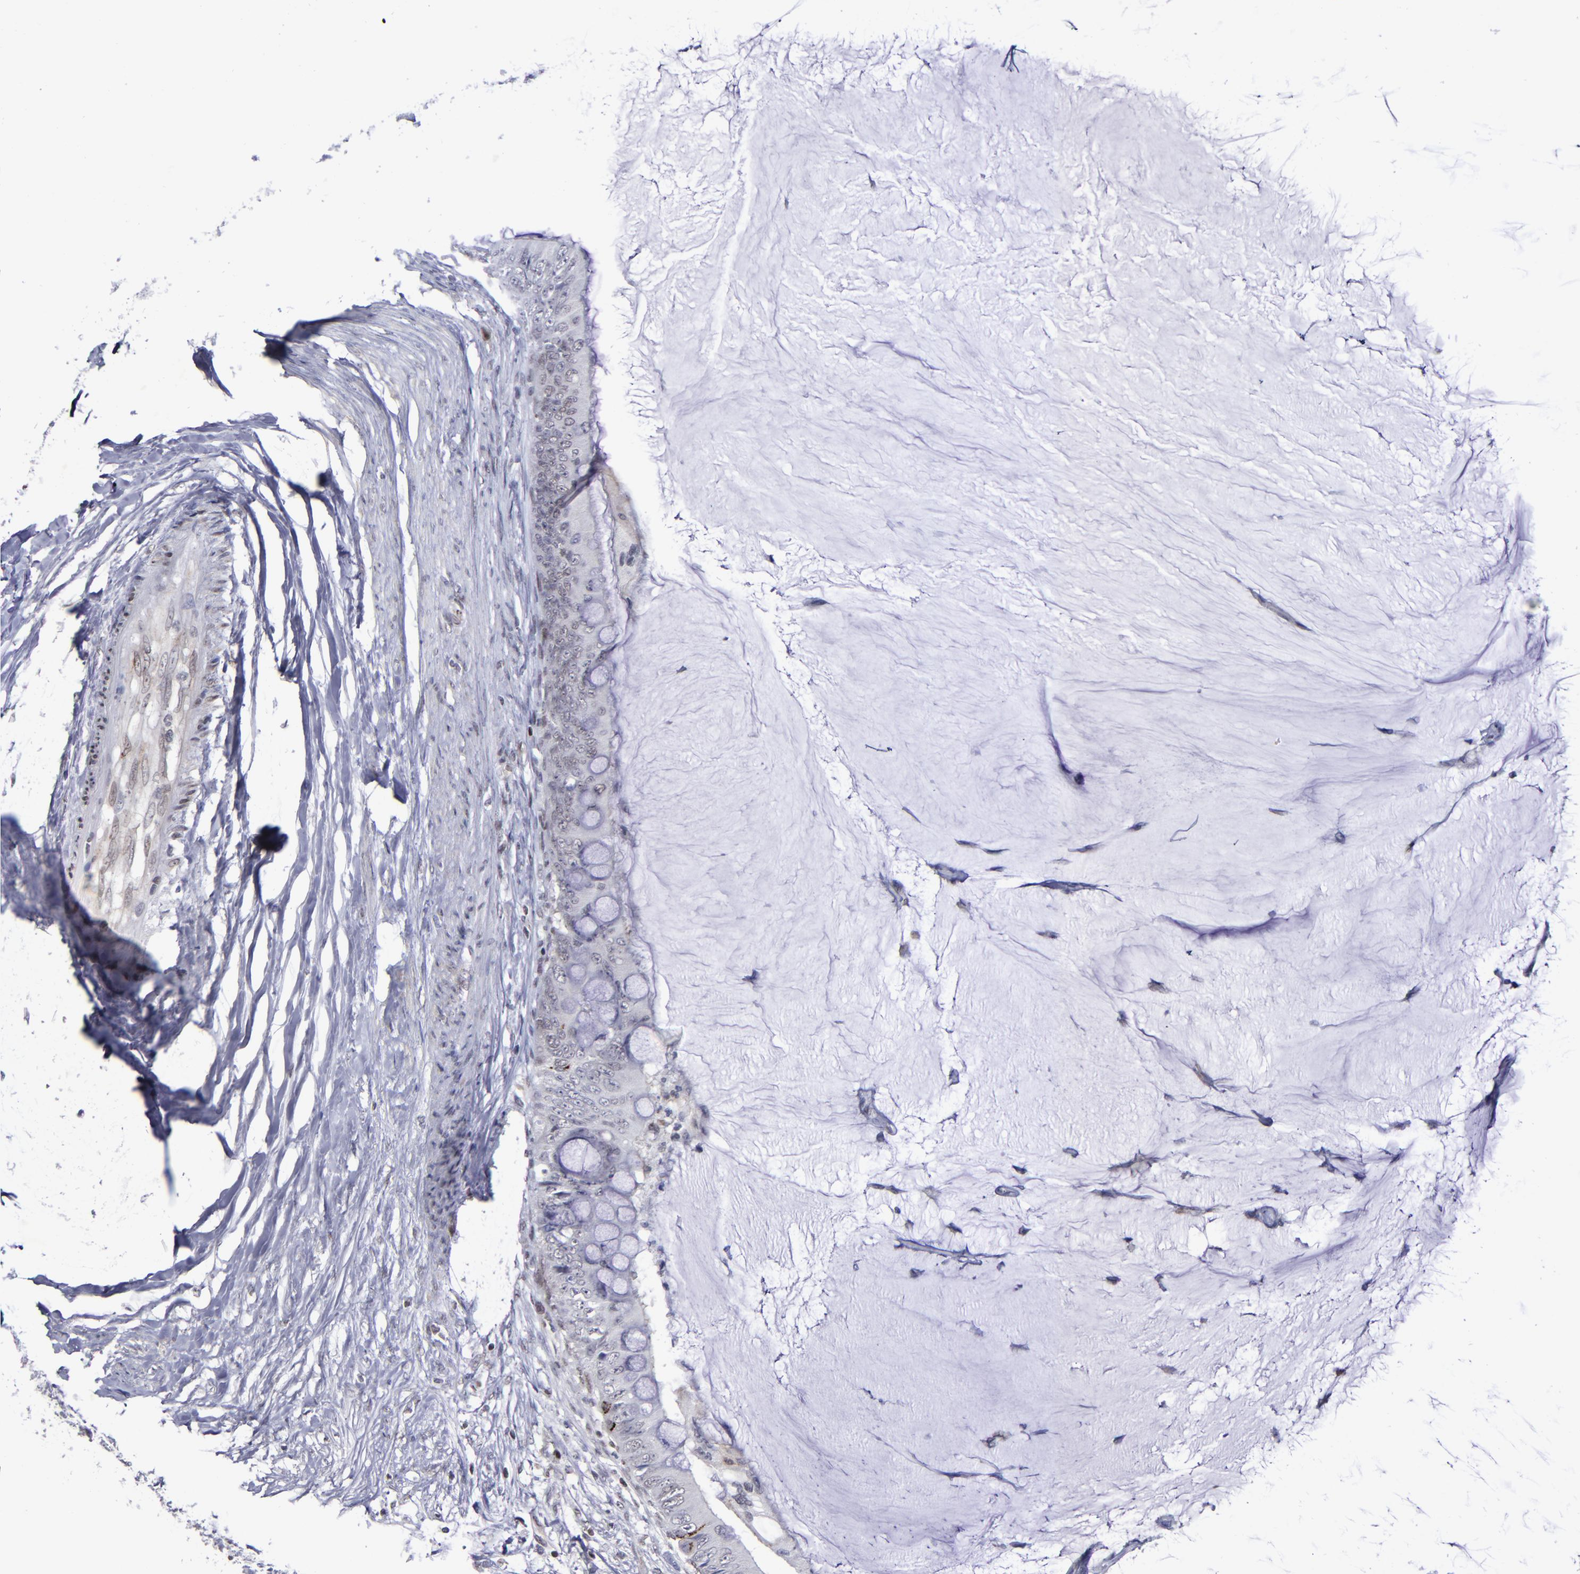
{"staining": {"intensity": "negative", "quantity": "none", "location": "none"}, "tissue": "colorectal cancer", "cell_type": "Tumor cells", "image_type": "cancer", "snomed": [{"axis": "morphology", "description": "Normal tissue, NOS"}, {"axis": "morphology", "description": "Adenocarcinoma, NOS"}, {"axis": "topography", "description": "Rectum"}, {"axis": "topography", "description": "Peripheral nerve tissue"}], "caption": "Tumor cells are negative for brown protein staining in colorectal cancer (adenocarcinoma).", "gene": "MGMT", "patient": {"sex": "female", "age": 77}}